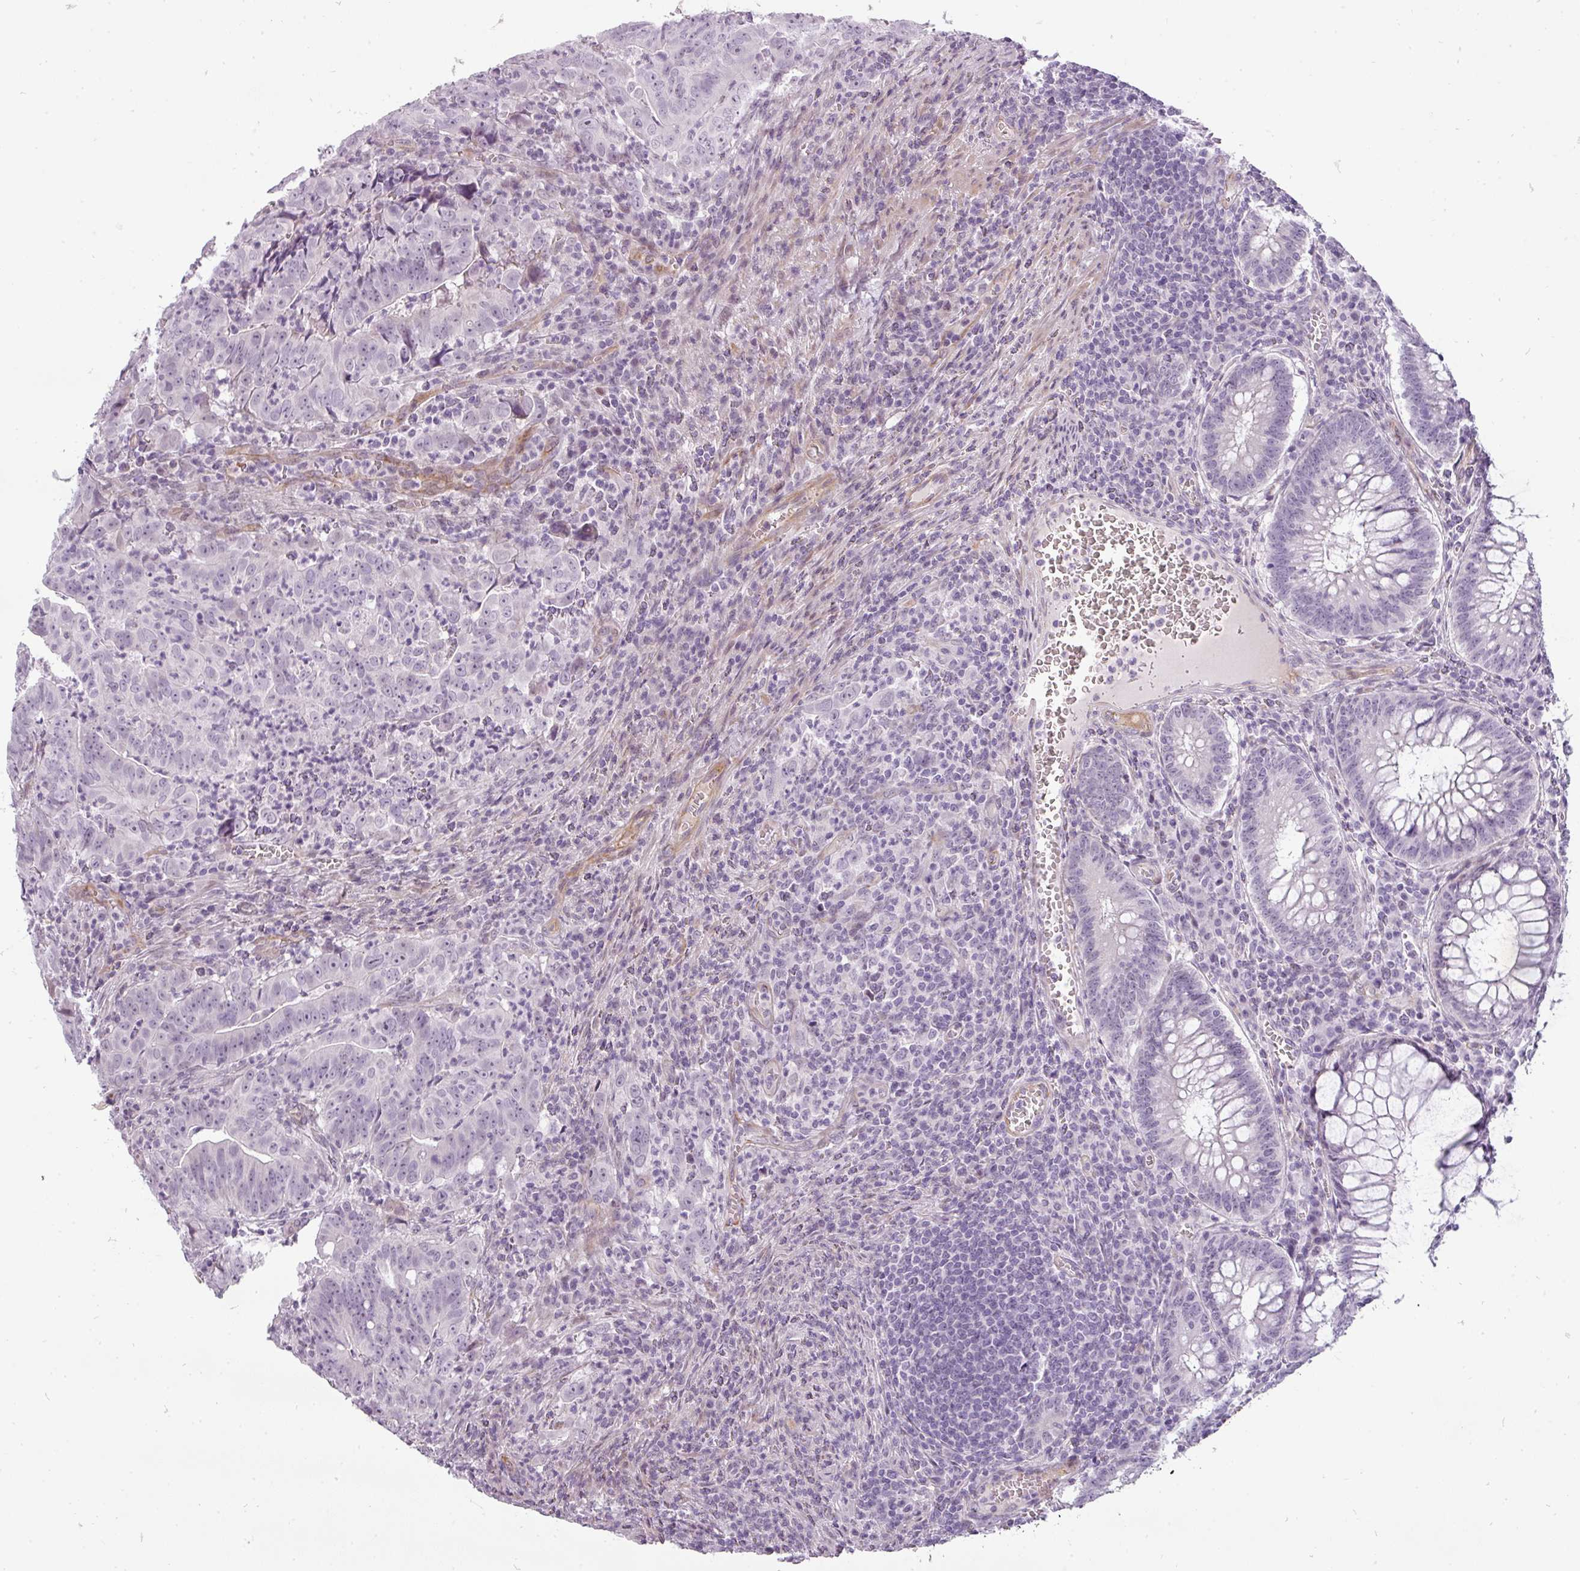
{"staining": {"intensity": "negative", "quantity": "none", "location": "none"}, "tissue": "colorectal cancer", "cell_type": "Tumor cells", "image_type": "cancer", "snomed": [{"axis": "morphology", "description": "Adenocarcinoma, NOS"}, {"axis": "topography", "description": "Rectum"}], "caption": "The histopathology image displays no staining of tumor cells in colorectal cancer. (Immunohistochemistry (ihc), brightfield microscopy, high magnification).", "gene": "CHRDL1", "patient": {"sex": "male", "age": 69}}